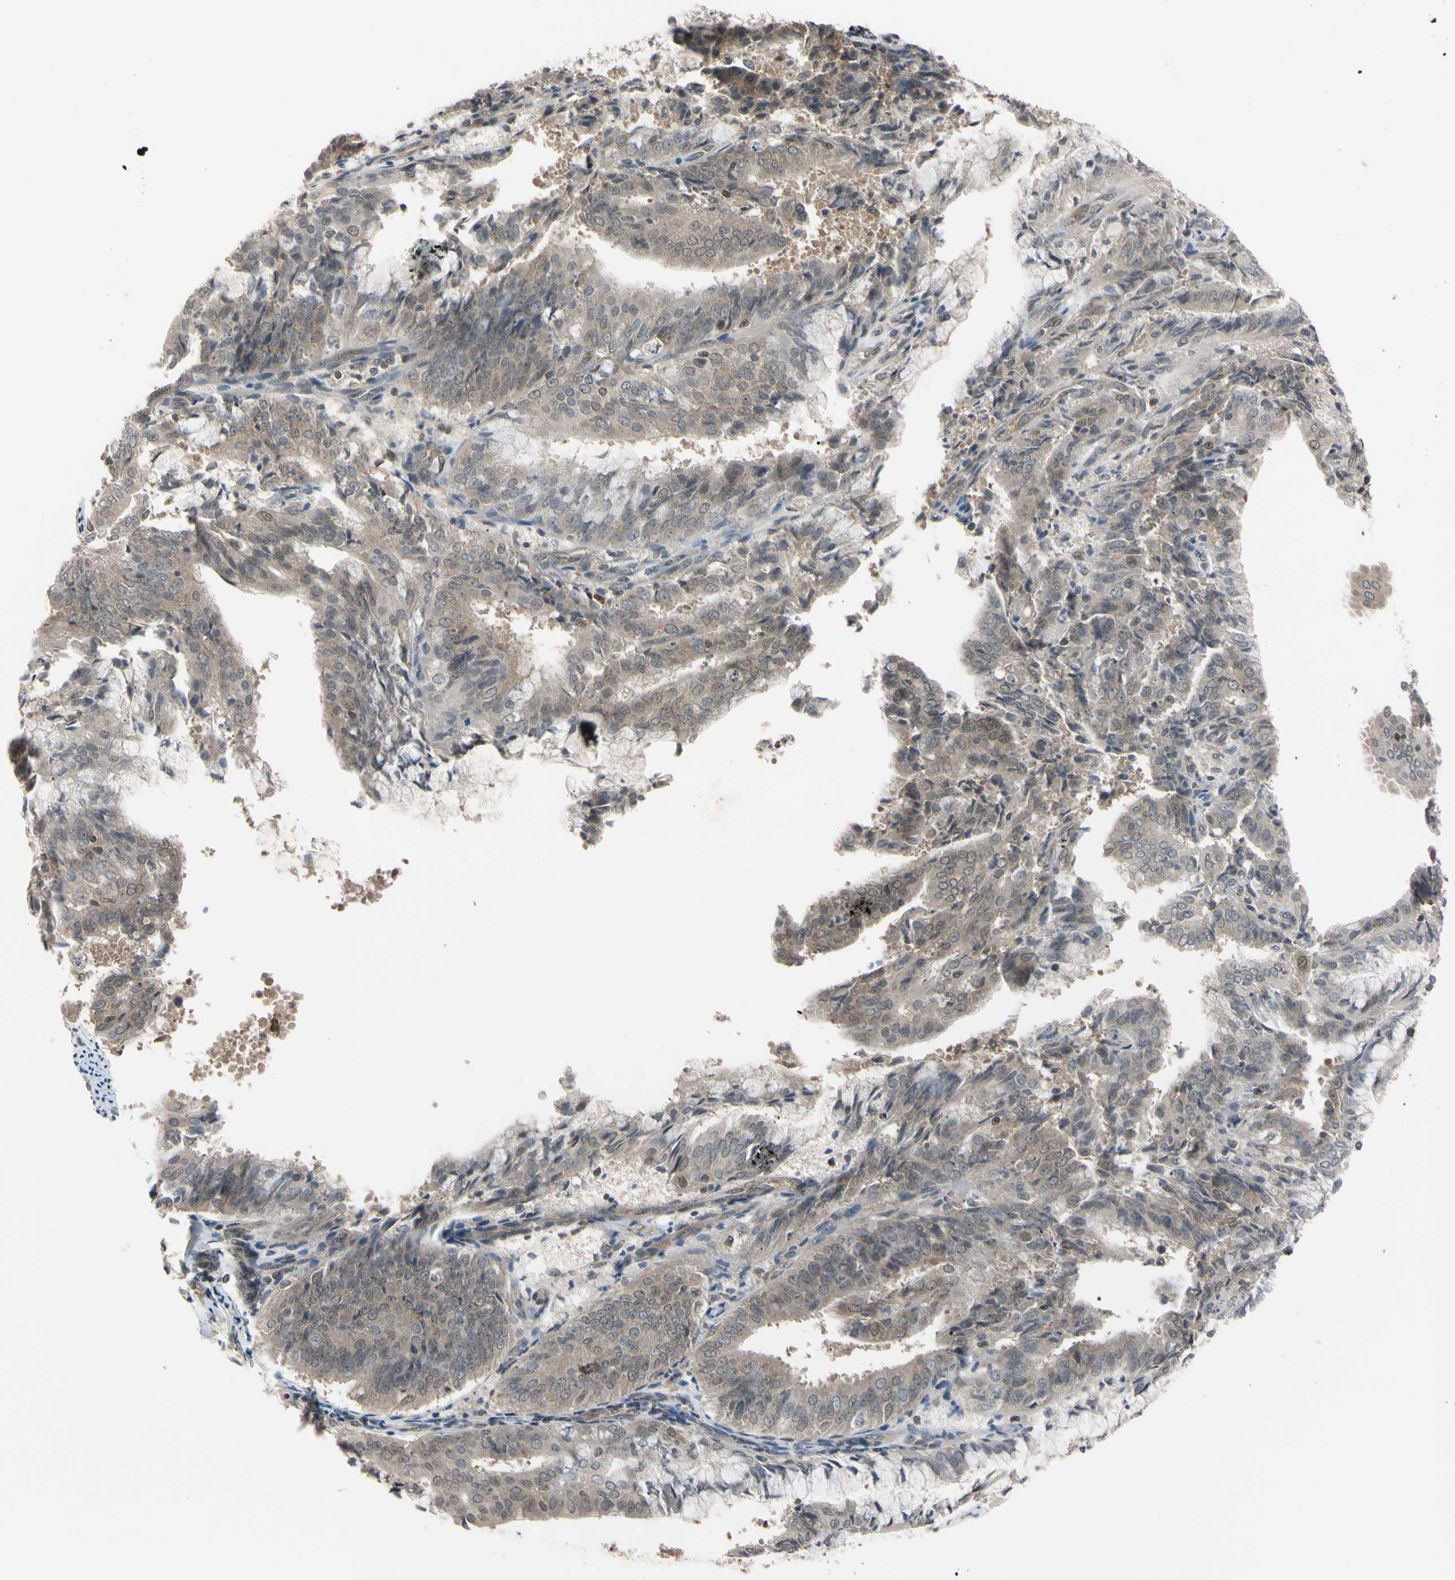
{"staining": {"intensity": "weak", "quantity": ">75%", "location": "cytoplasmic/membranous"}, "tissue": "endometrial cancer", "cell_type": "Tumor cells", "image_type": "cancer", "snomed": [{"axis": "morphology", "description": "Adenocarcinoma, NOS"}, {"axis": "topography", "description": "Endometrium"}], "caption": "A brown stain shows weak cytoplasmic/membranous expression of a protein in endometrial cancer tumor cells.", "gene": "UBE2I", "patient": {"sex": "female", "age": 63}}